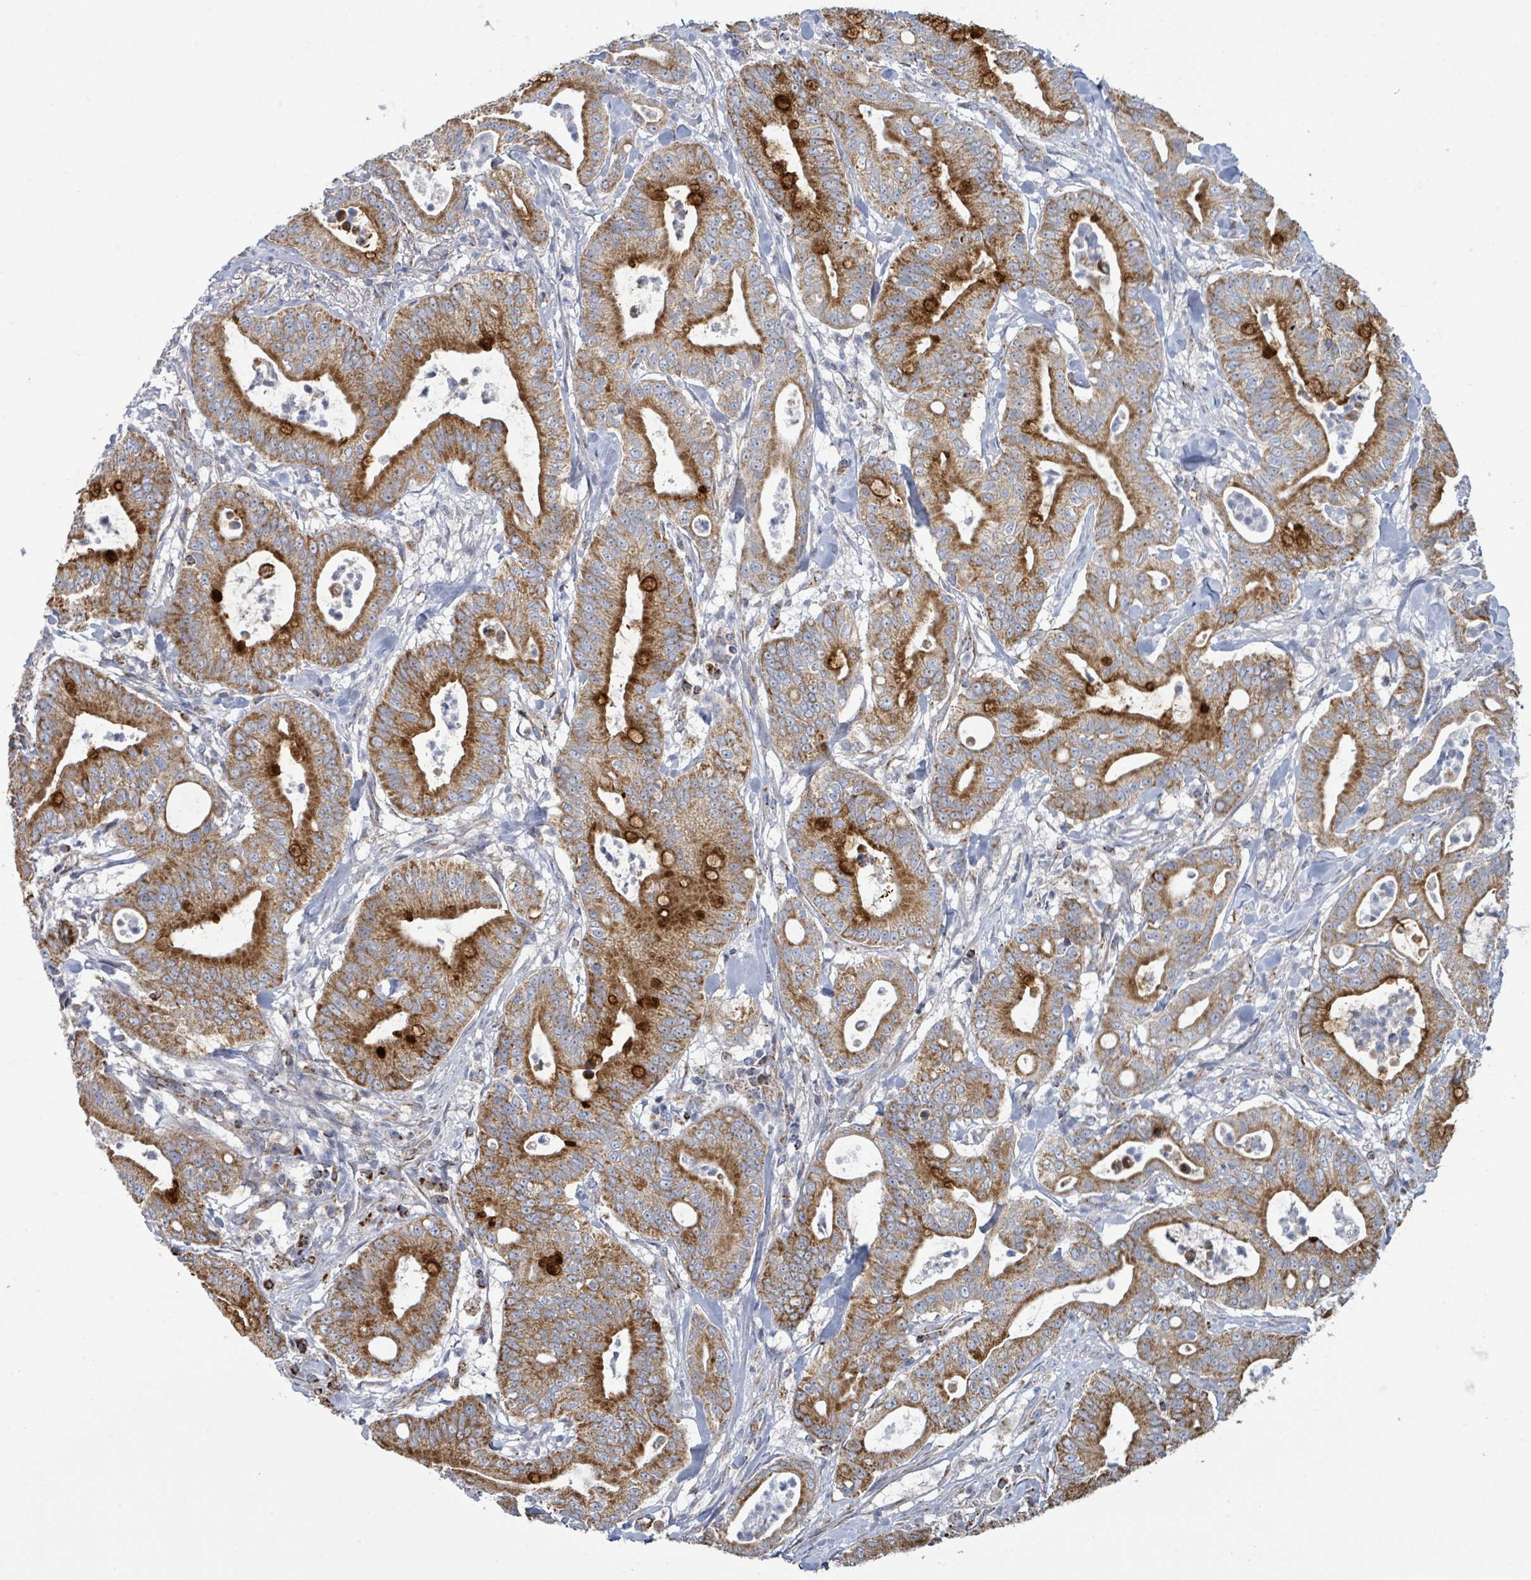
{"staining": {"intensity": "strong", "quantity": ">75%", "location": "cytoplasmic/membranous"}, "tissue": "pancreatic cancer", "cell_type": "Tumor cells", "image_type": "cancer", "snomed": [{"axis": "morphology", "description": "Adenocarcinoma, NOS"}, {"axis": "topography", "description": "Pancreas"}], "caption": "Immunohistochemistry photomicrograph of neoplastic tissue: human adenocarcinoma (pancreatic) stained using IHC reveals high levels of strong protein expression localized specifically in the cytoplasmic/membranous of tumor cells, appearing as a cytoplasmic/membranous brown color.", "gene": "SUCLG2", "patient": {"sex": "male", "age": 71}}